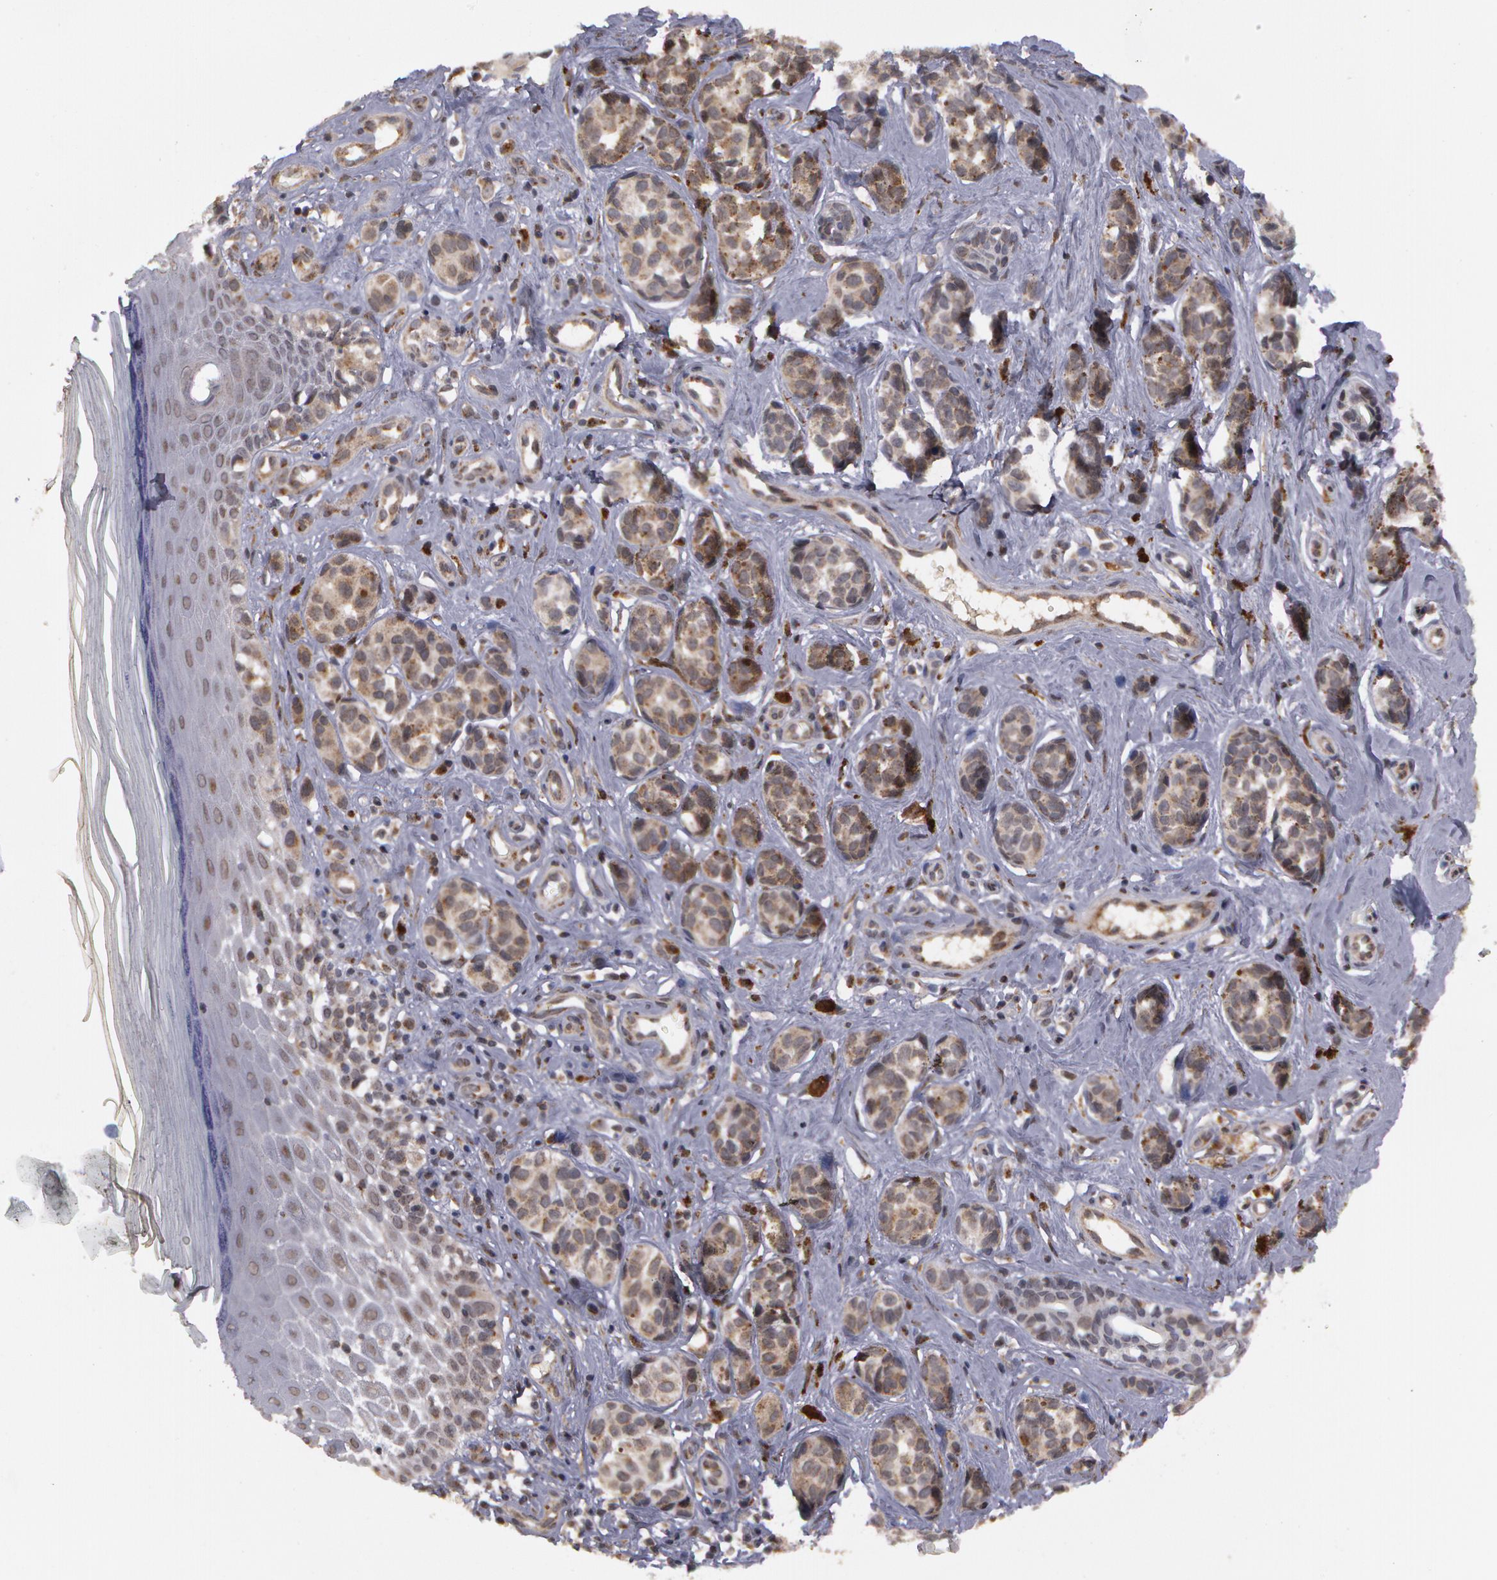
{"staining": {"intensity": "negative", "quantity": "none", "location": "none"}, "tissue": "melanoma", "cell_type": "Tumor cells", "image_type": "cancer", "snomed": [{"axis": "morphology", "description": "Malignant melanoma, NOS"}, {"axis": "topography", "description": "Skin"}], "caption": "Tumor cells show no significant protein expression in malignant melanoma. The staining was performed using DAB to visualize the protein expression in brown, while the nuclei were stained in blue with hematoxylin (Magnification: 20x).", "gene": "STX5", "patient": {"sex": "male", "age": 79}}